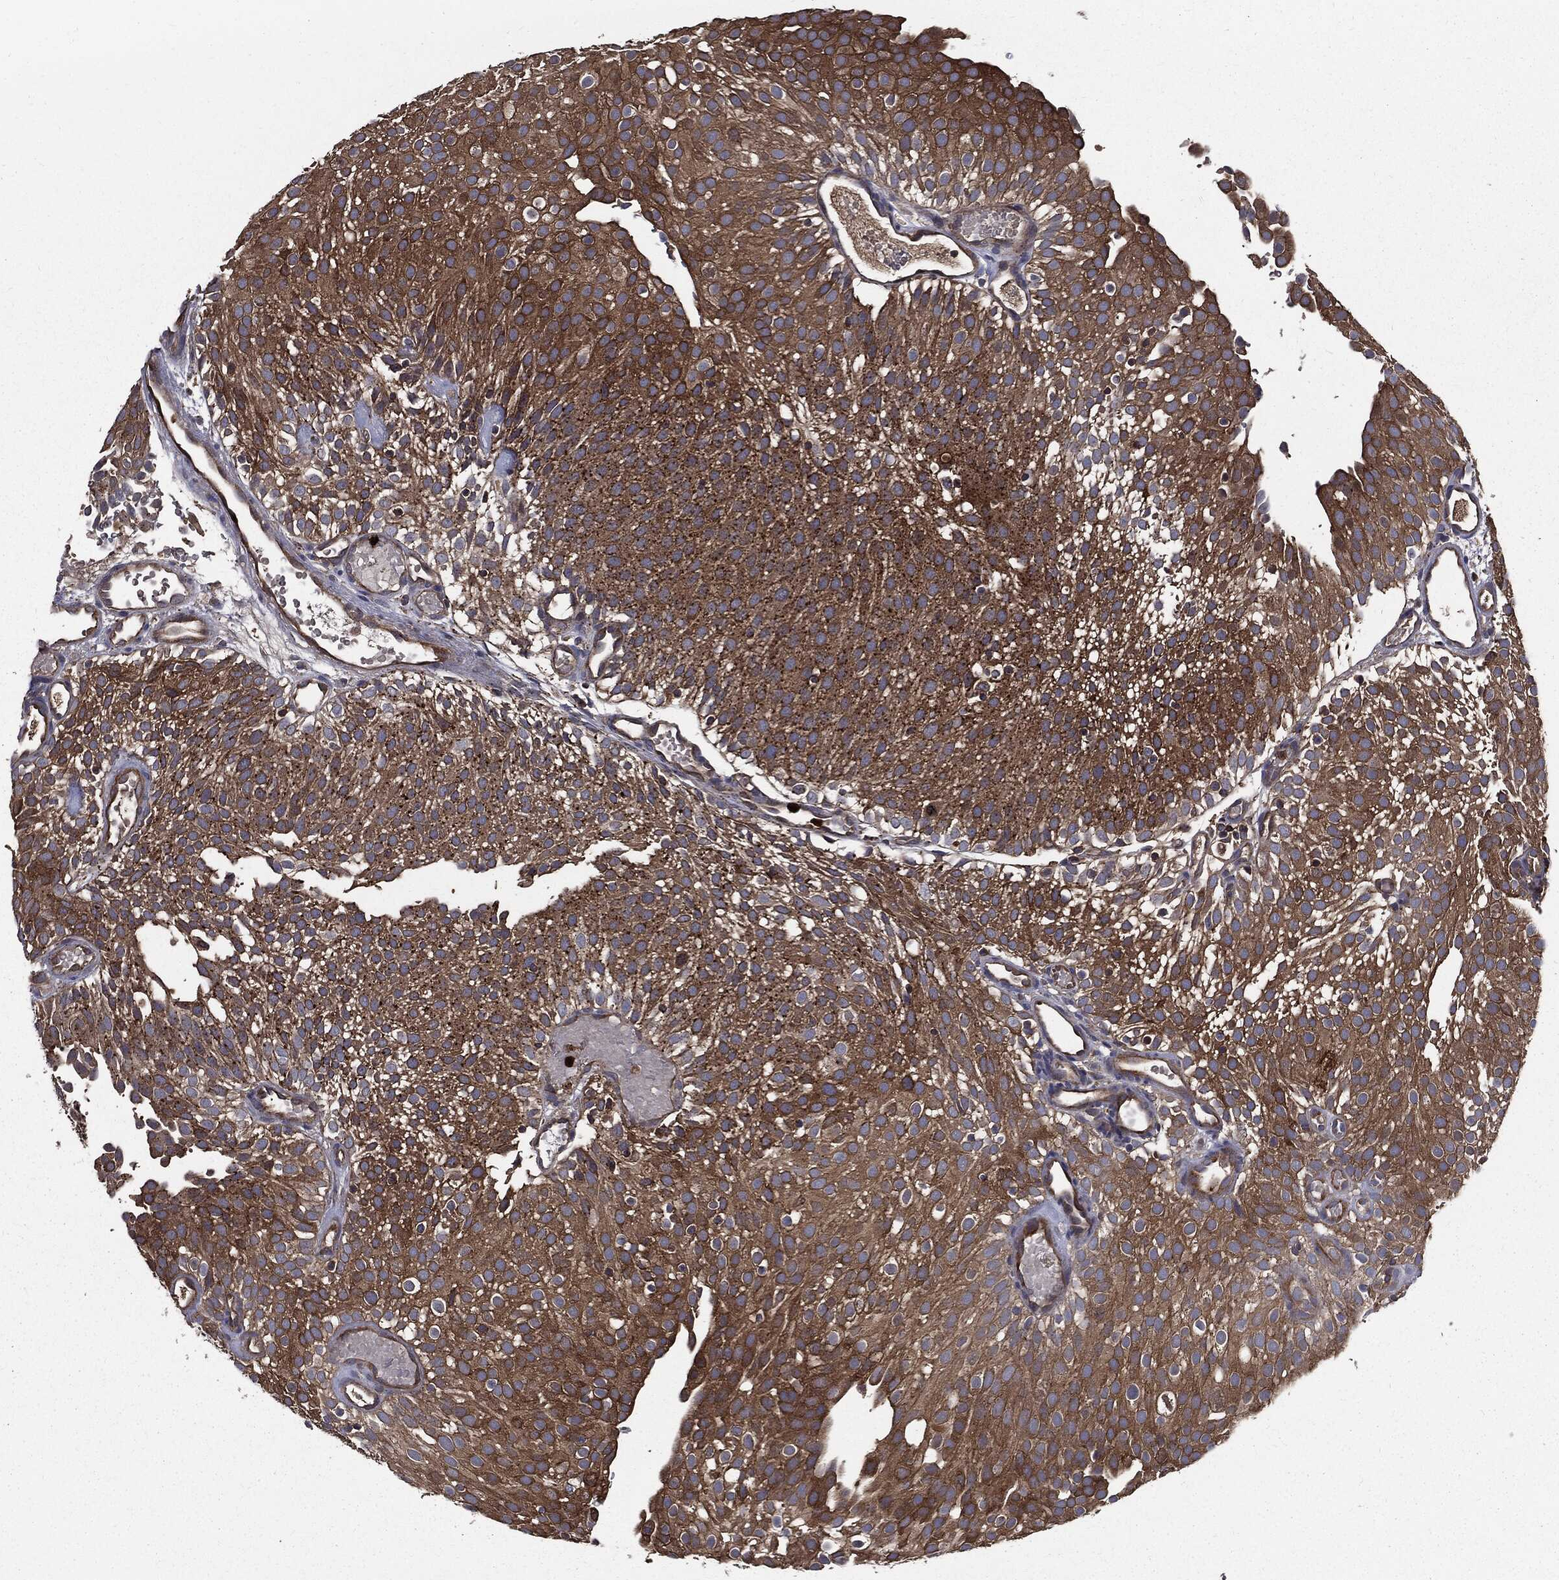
{"staining": {"intensity": "strong", "quantity": "25%-75%", "location": "cytoplasmic/membranous"}, "tissue": "urothelial cancer", "cell_type": "Tumor cells", "image_type": "cancer", "snomed": [{"axis": "morphology", "description": "Urothelial carcinoma, Low grade"}, {"axis": "topography", "description": "Urinary bladder"}], "caption": "Immunohistochemical staining of urothelial cancer shows high levels of strong cytoplasmic/membranous expression in approximately 25%-75% of tumor cells. Nuclei are stained in blue.", "gene": "PDCD6IP", "patient": {"sex": "male", "age": 78}}